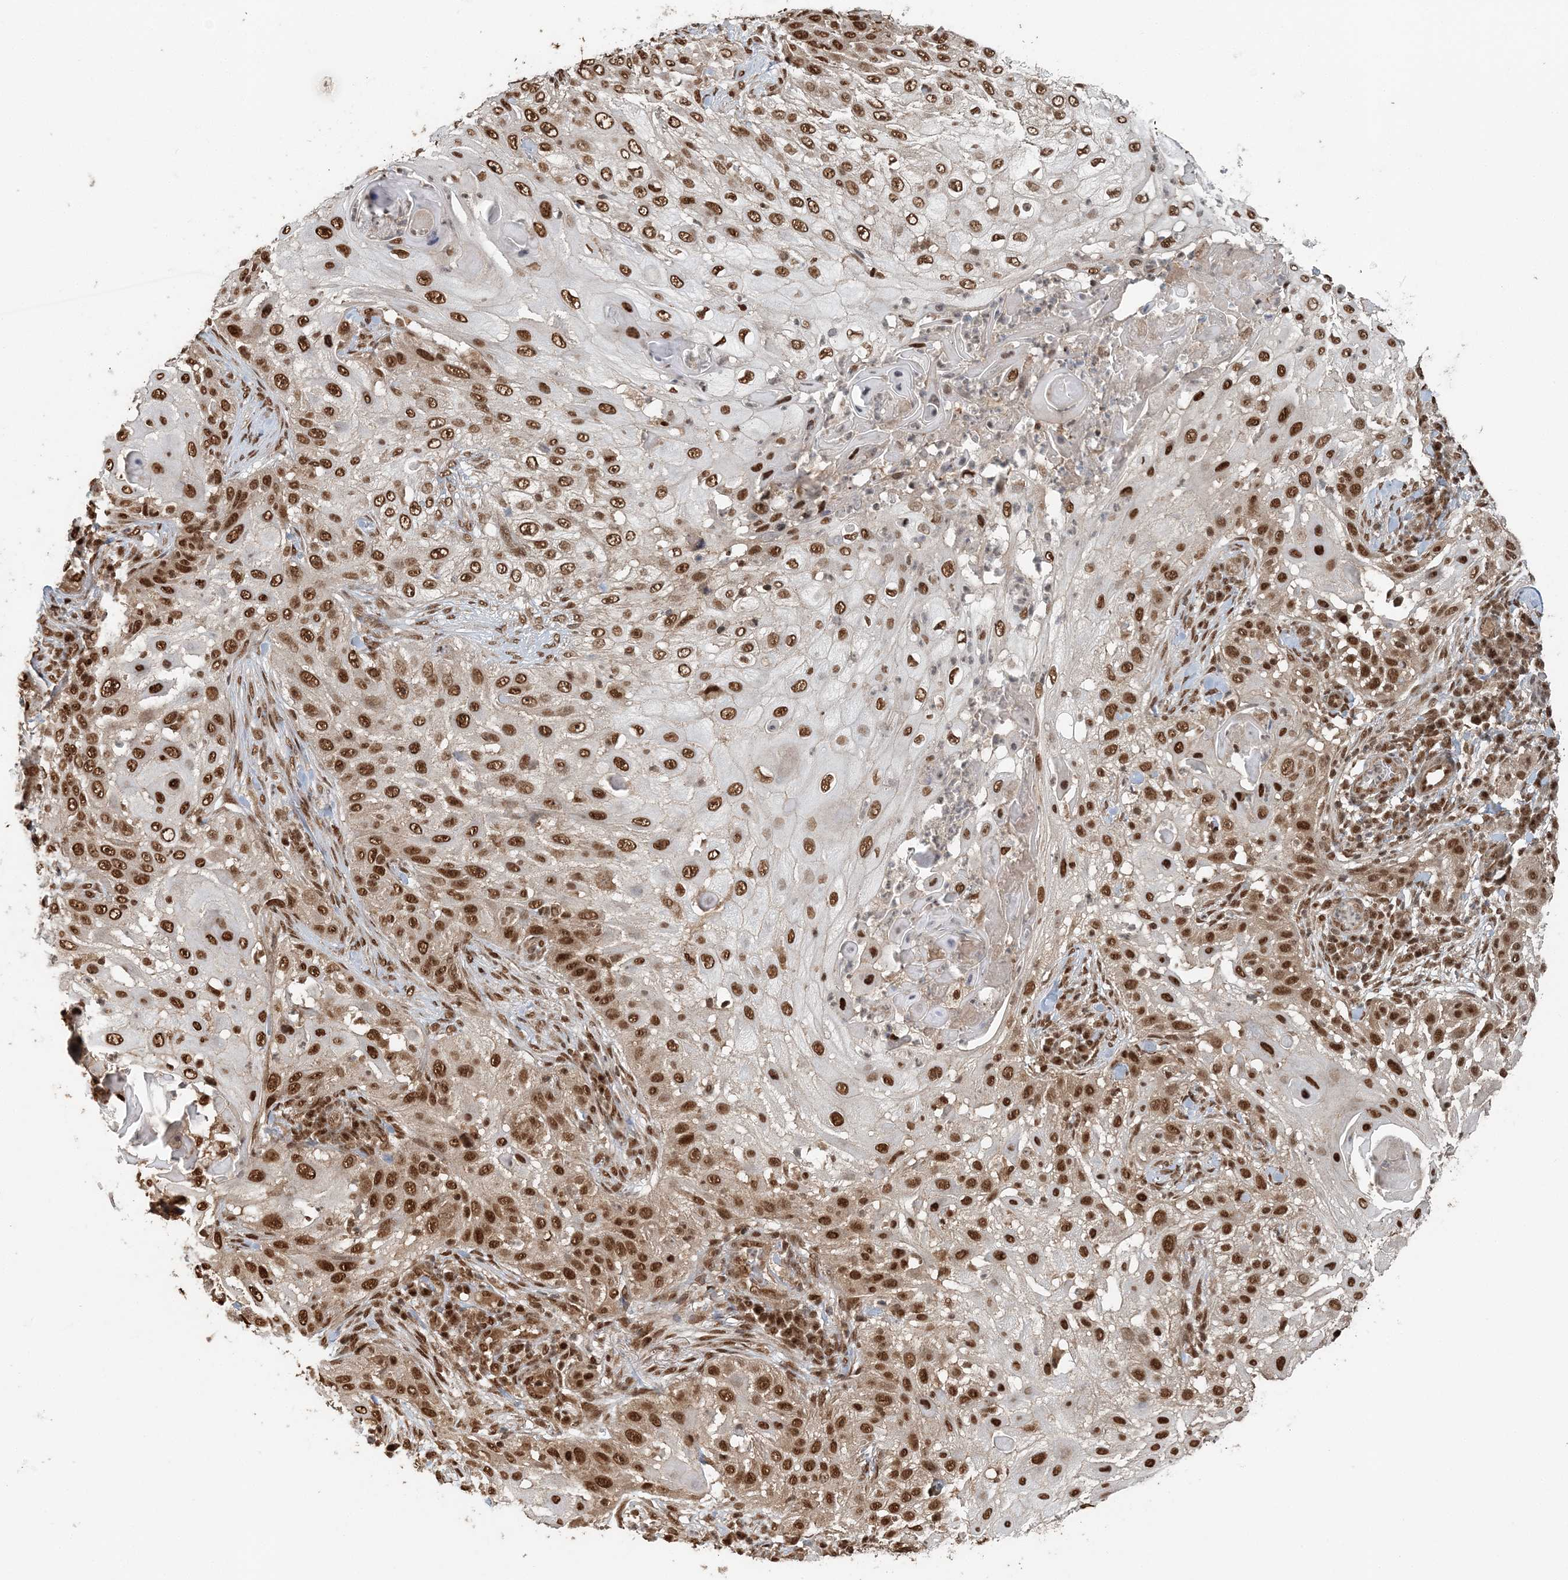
{"staining": {"intensity": "moderate", "quantity": ">75%", "location": "nuclear"}, "tissue": "skin cancer", "cell_type": "Tumor cells", "image_type": "cancer", "snomed": [{"axis": "morphology", "description": "Squamous cell carcinoma, NOS"}, {"axis": "topography", "description": "Skin"}], "caption": "Skin cancer (squamous cell carcinoma) stained with a brown dye shows moderate nuclear positive positivity in about >75% of tumor cells.", "gene": "ARHGAP35", "patient": {"sex": "female", "age": 44}}